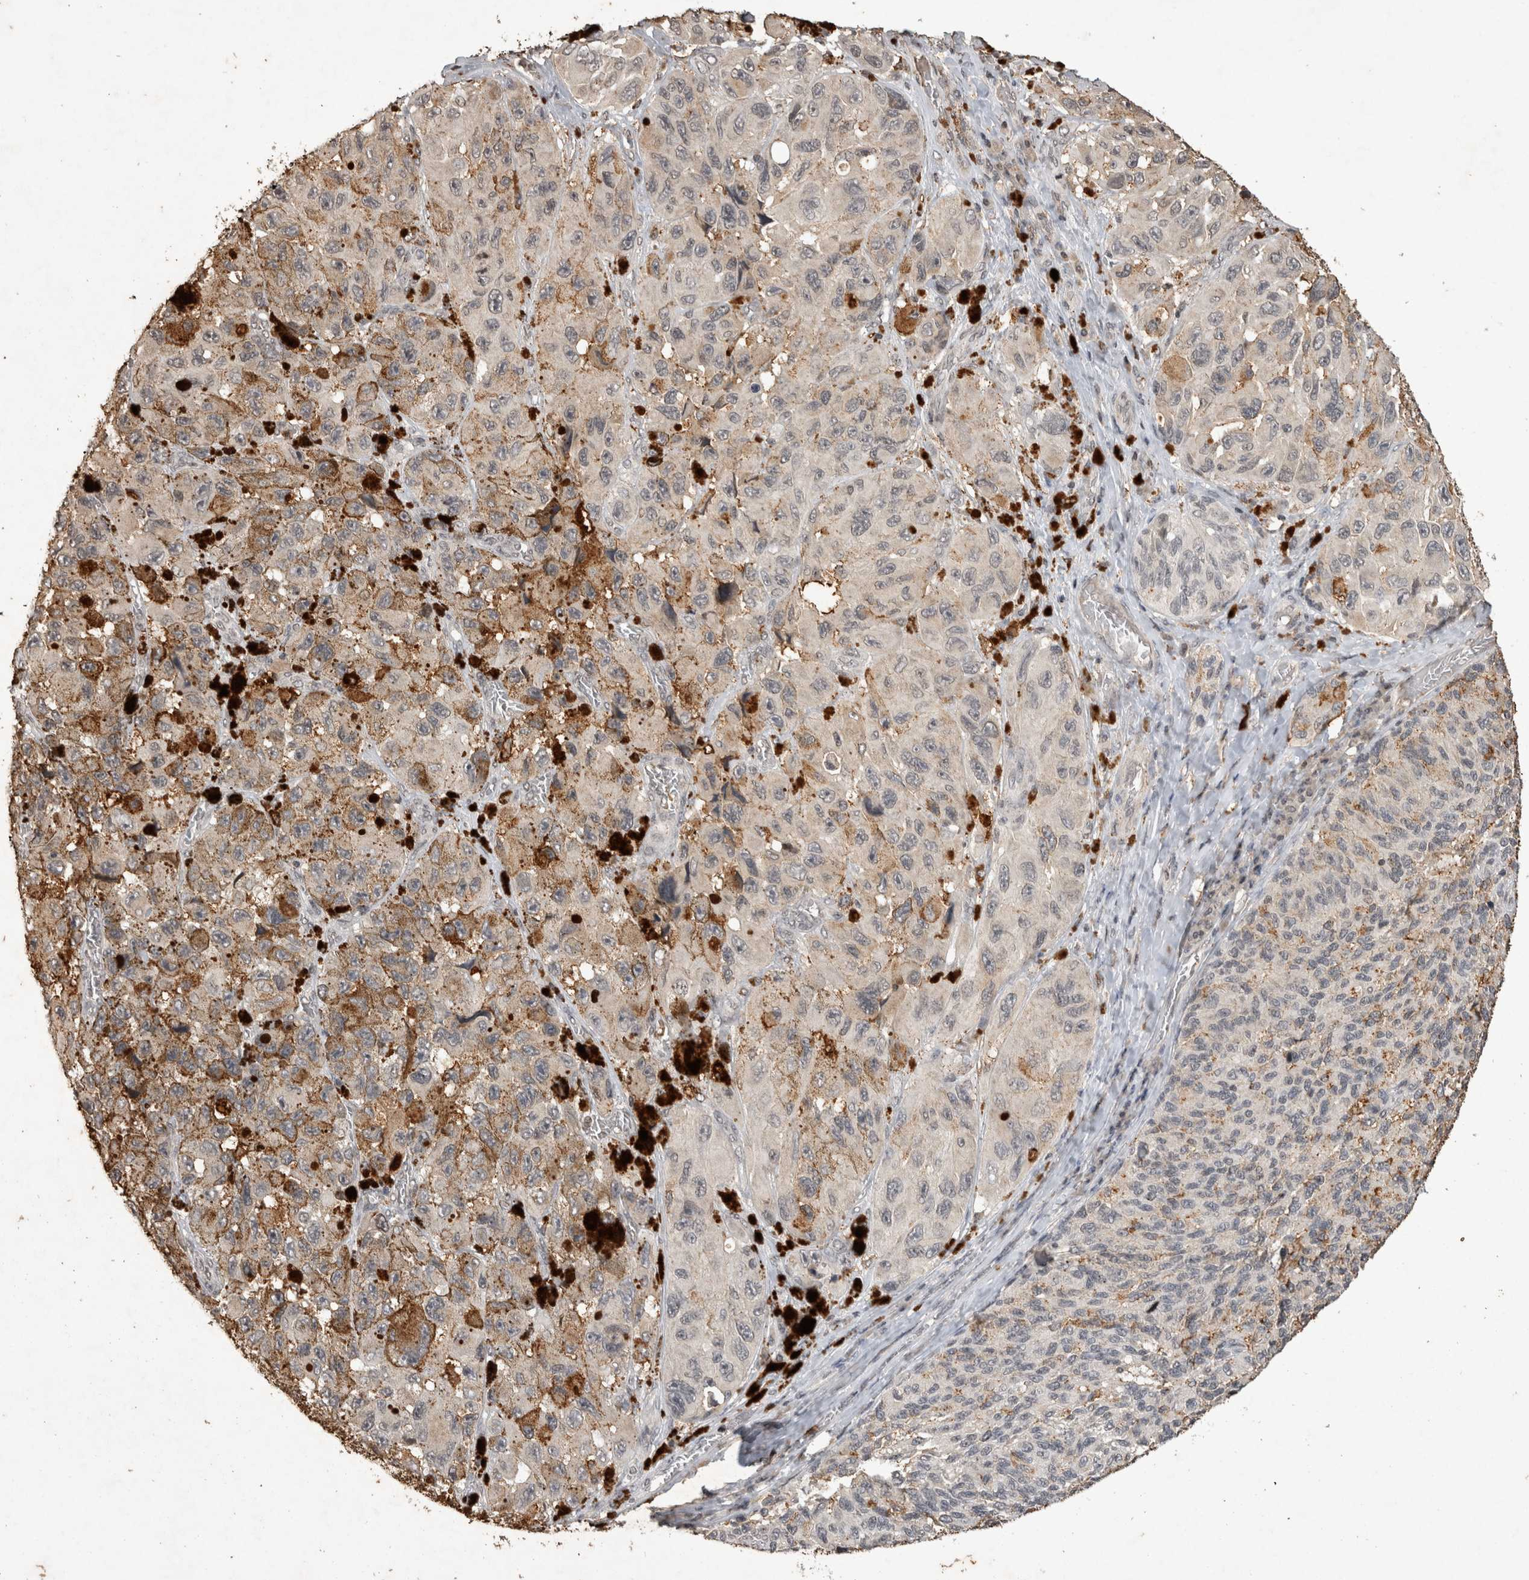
{"staining": {"intensity": "moderate", "quantity": "25%-75%", "location": "cytoplasmic/membranous"}, "tissue": "melanoma", "cell_type": "Tumor cells", "image_type": "cancer", "snomed": [{"axis": "morphology", "description": "Malignant melanoma, NOS"}, {"axis": "topography", "description": "Skin"}], "caption": "Protein expression analysis of melanoma demonstrates moderate cytoplasmic/membranous expression in about 25%-75% of tumor cells.", "gene": "HRK", "patient": {"sex": "female", "age": 73}}